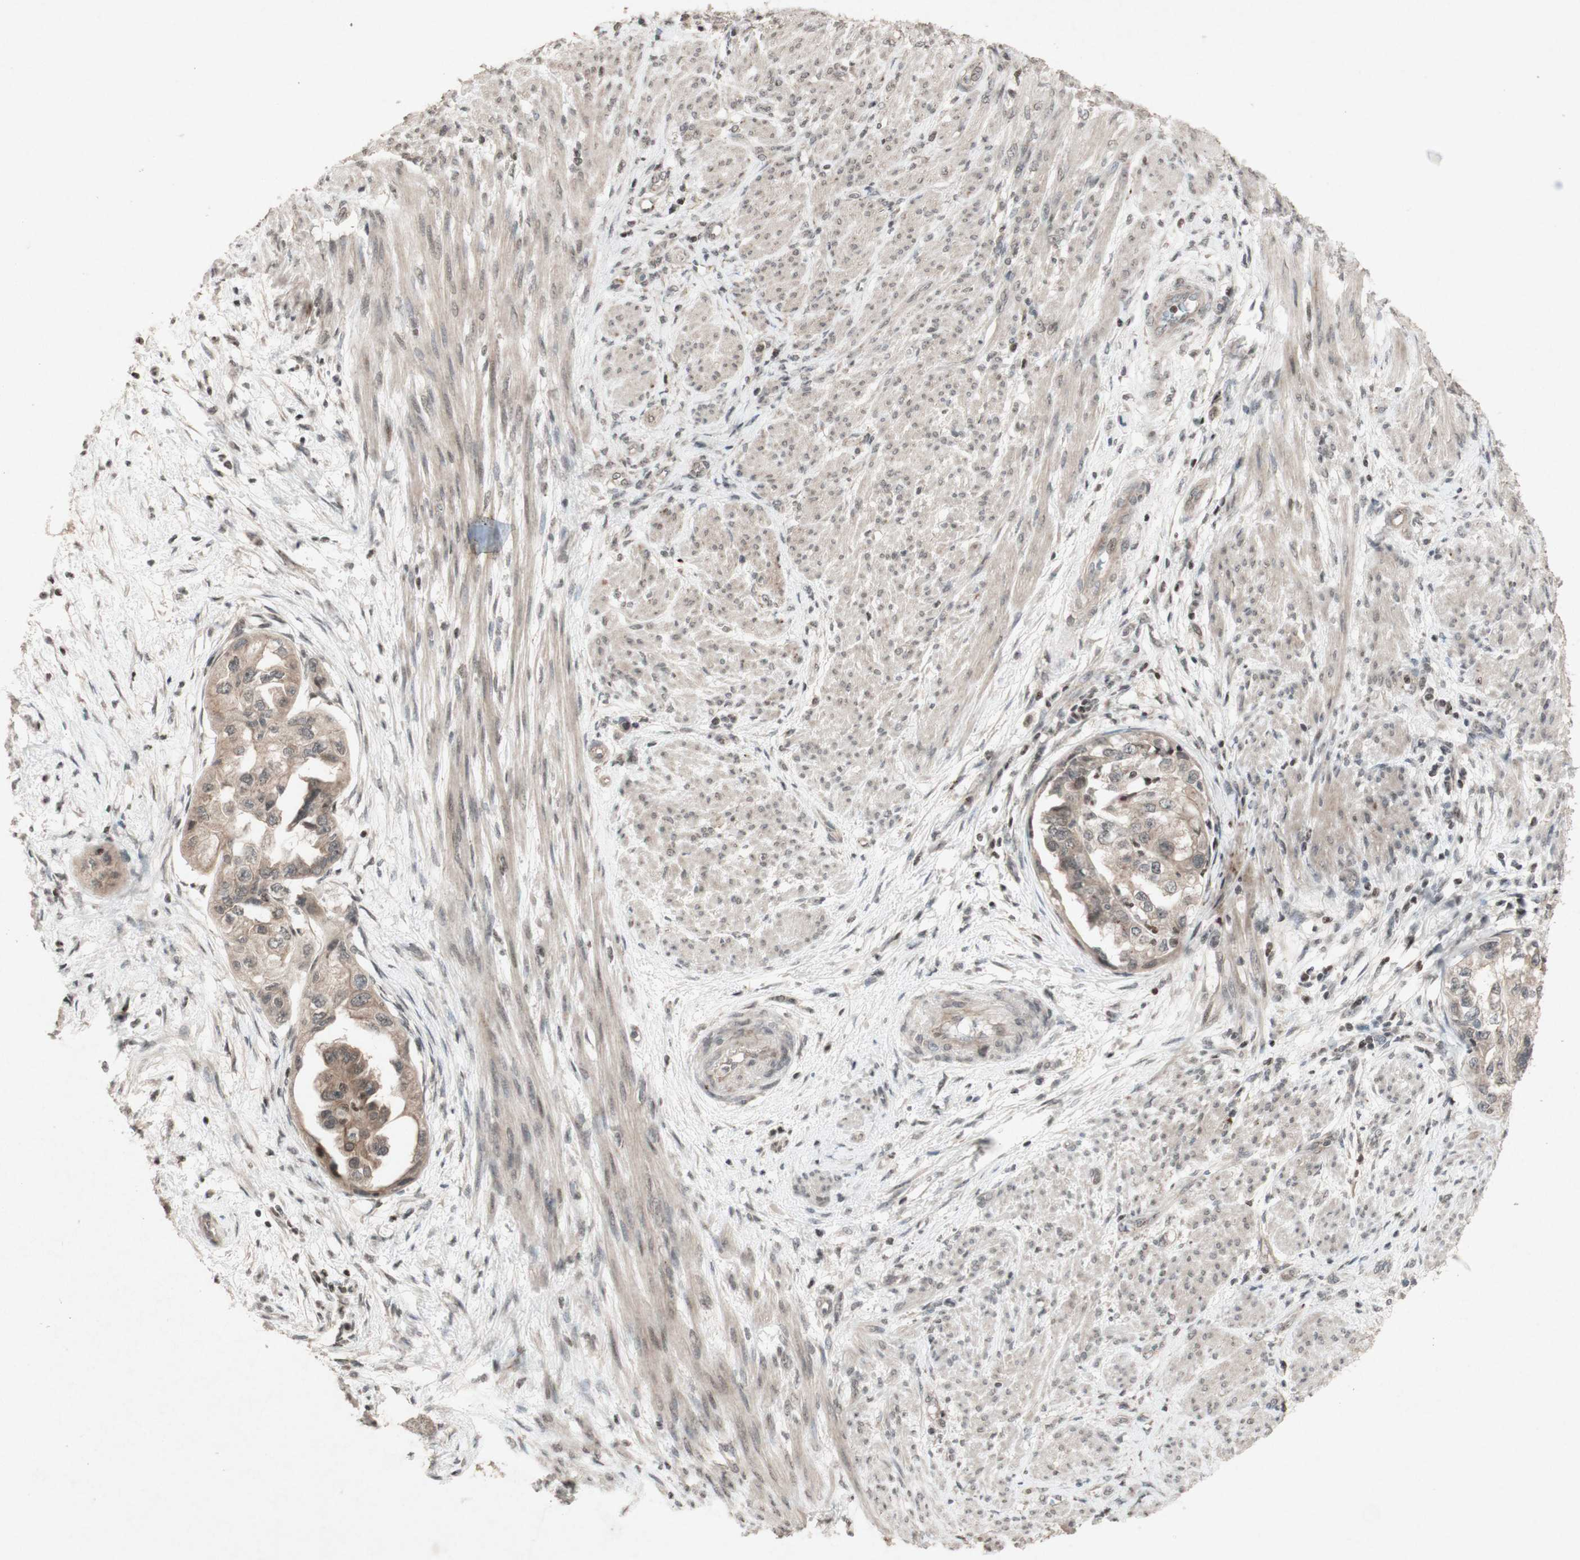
{"staining": {"intensity": "weak", "quantity": ">75%", "location": "cytoplasmic/membranous"}, "tissue": "endometrial cancer", "cell_type": "Tumor cells", "image_type": "cancer", "snomed": [{"axis": "morphology", "description": "Adenocarcinoma, NOS"}, {"axis": "topography", "description": "Endometrium"}], "caption": "An immunohistochemistry photomicrograph of neoplastic tissue is shown. Protein staining in brown shows weak cytoplasmic/membranous positivity in endometrial cancer (adenocarcinoma) within tumor cells.", "gene": "PLXNA1", "patient": {"sex": "female", "age": 85}}